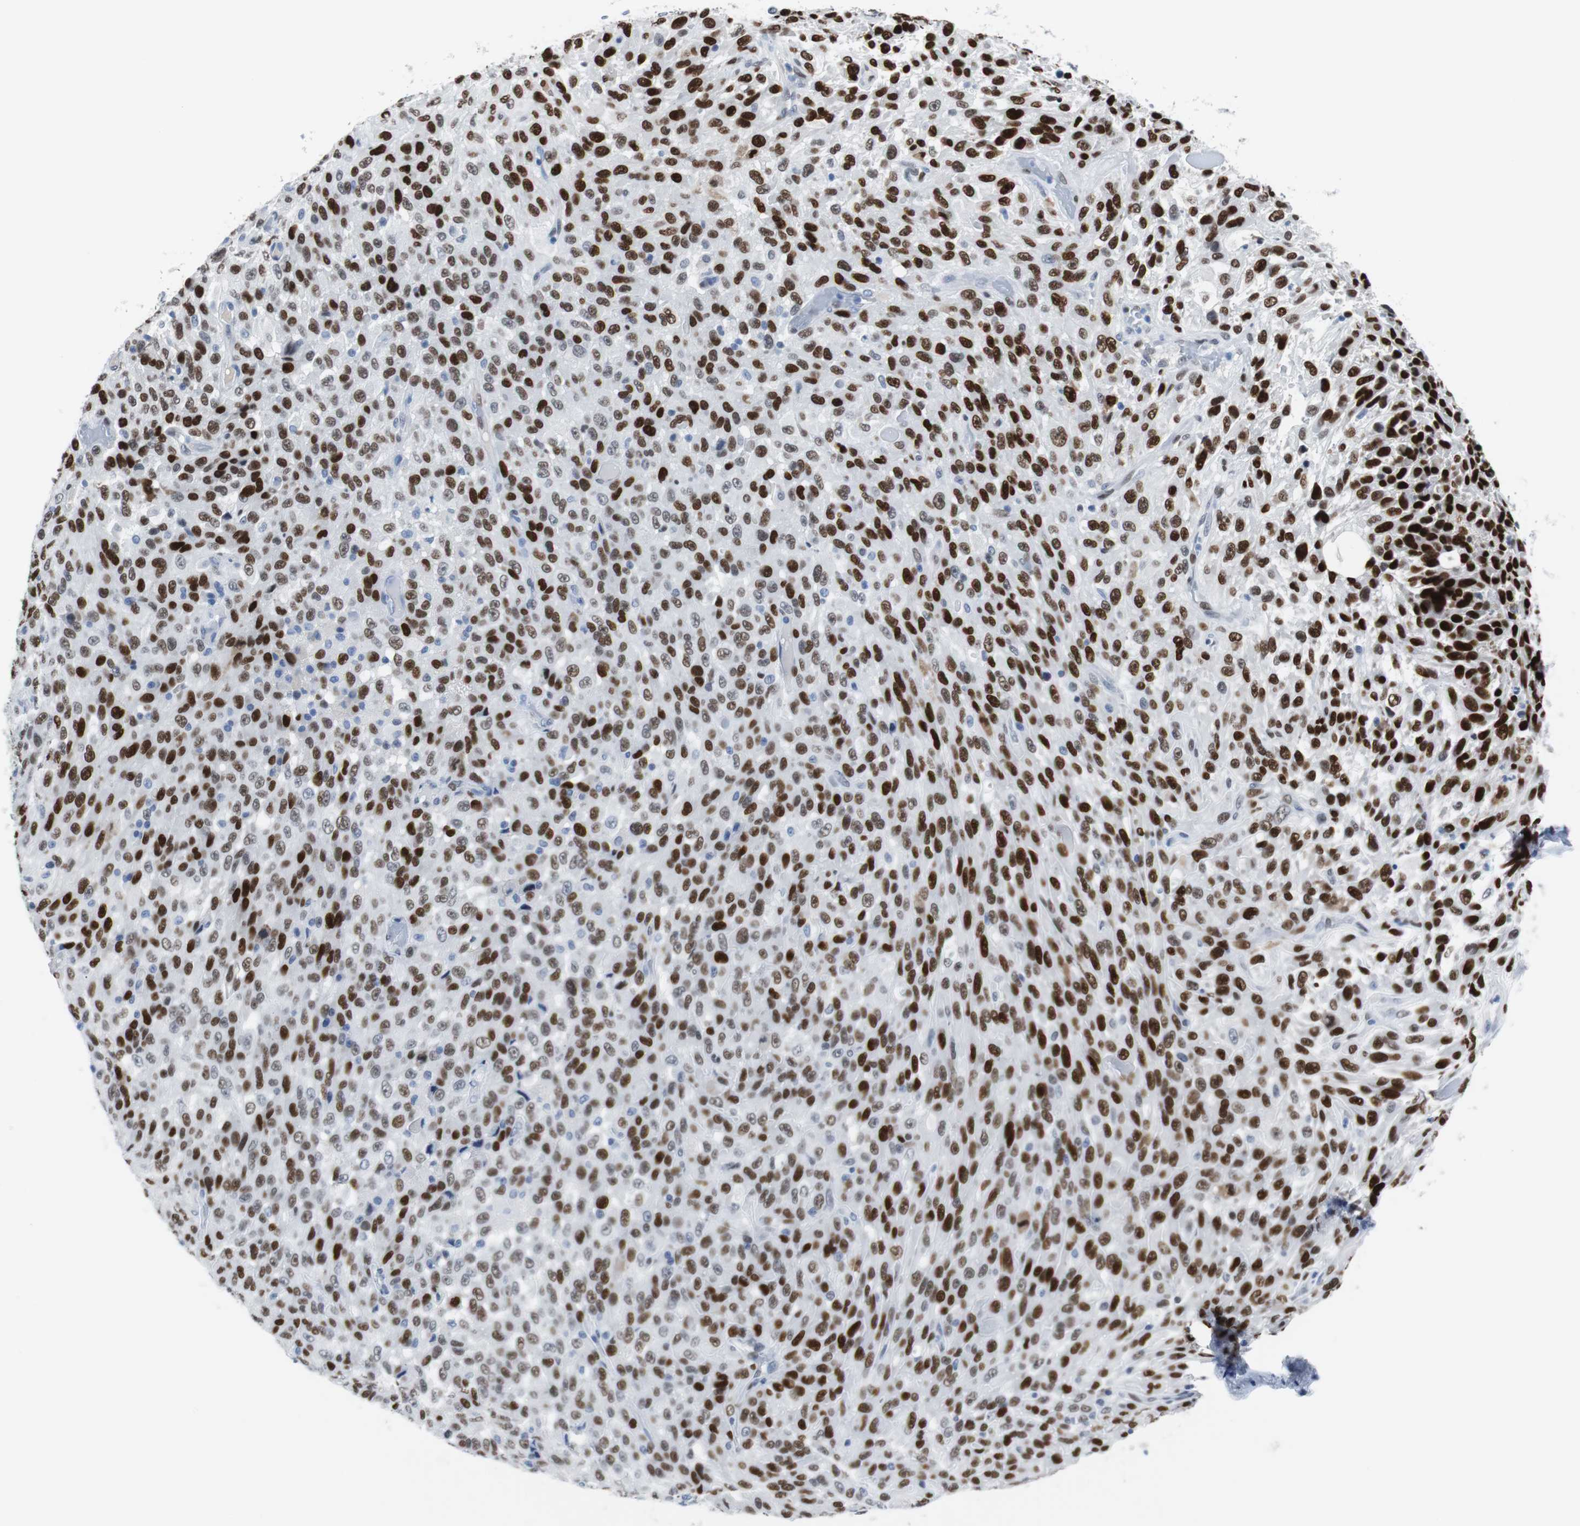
{"staining": {"intensity": "strong", "quantity": ">75%", "location": "nuclear"}, "tissue": "urothelial cancer", "cell_type": "Tumor cells", "image_type": "cancer", "snomed": [{"axis": "morphology", "description": "Urothelial carcinoma, High grade"}, {"axis": "topography", "description": "Urinary bladder"}], "caption": "Strong nuclear protein expression is appreciated in about >75% of tumor cells in urothelial cancer. Using DAB (3,3'-diaminobenzidine) (brown) and hematoxylin (blue) stains, captured at high magnification using brightfield microscopy.", "gene": "JUN", "patient": {"sex": "male", "age": 66}}